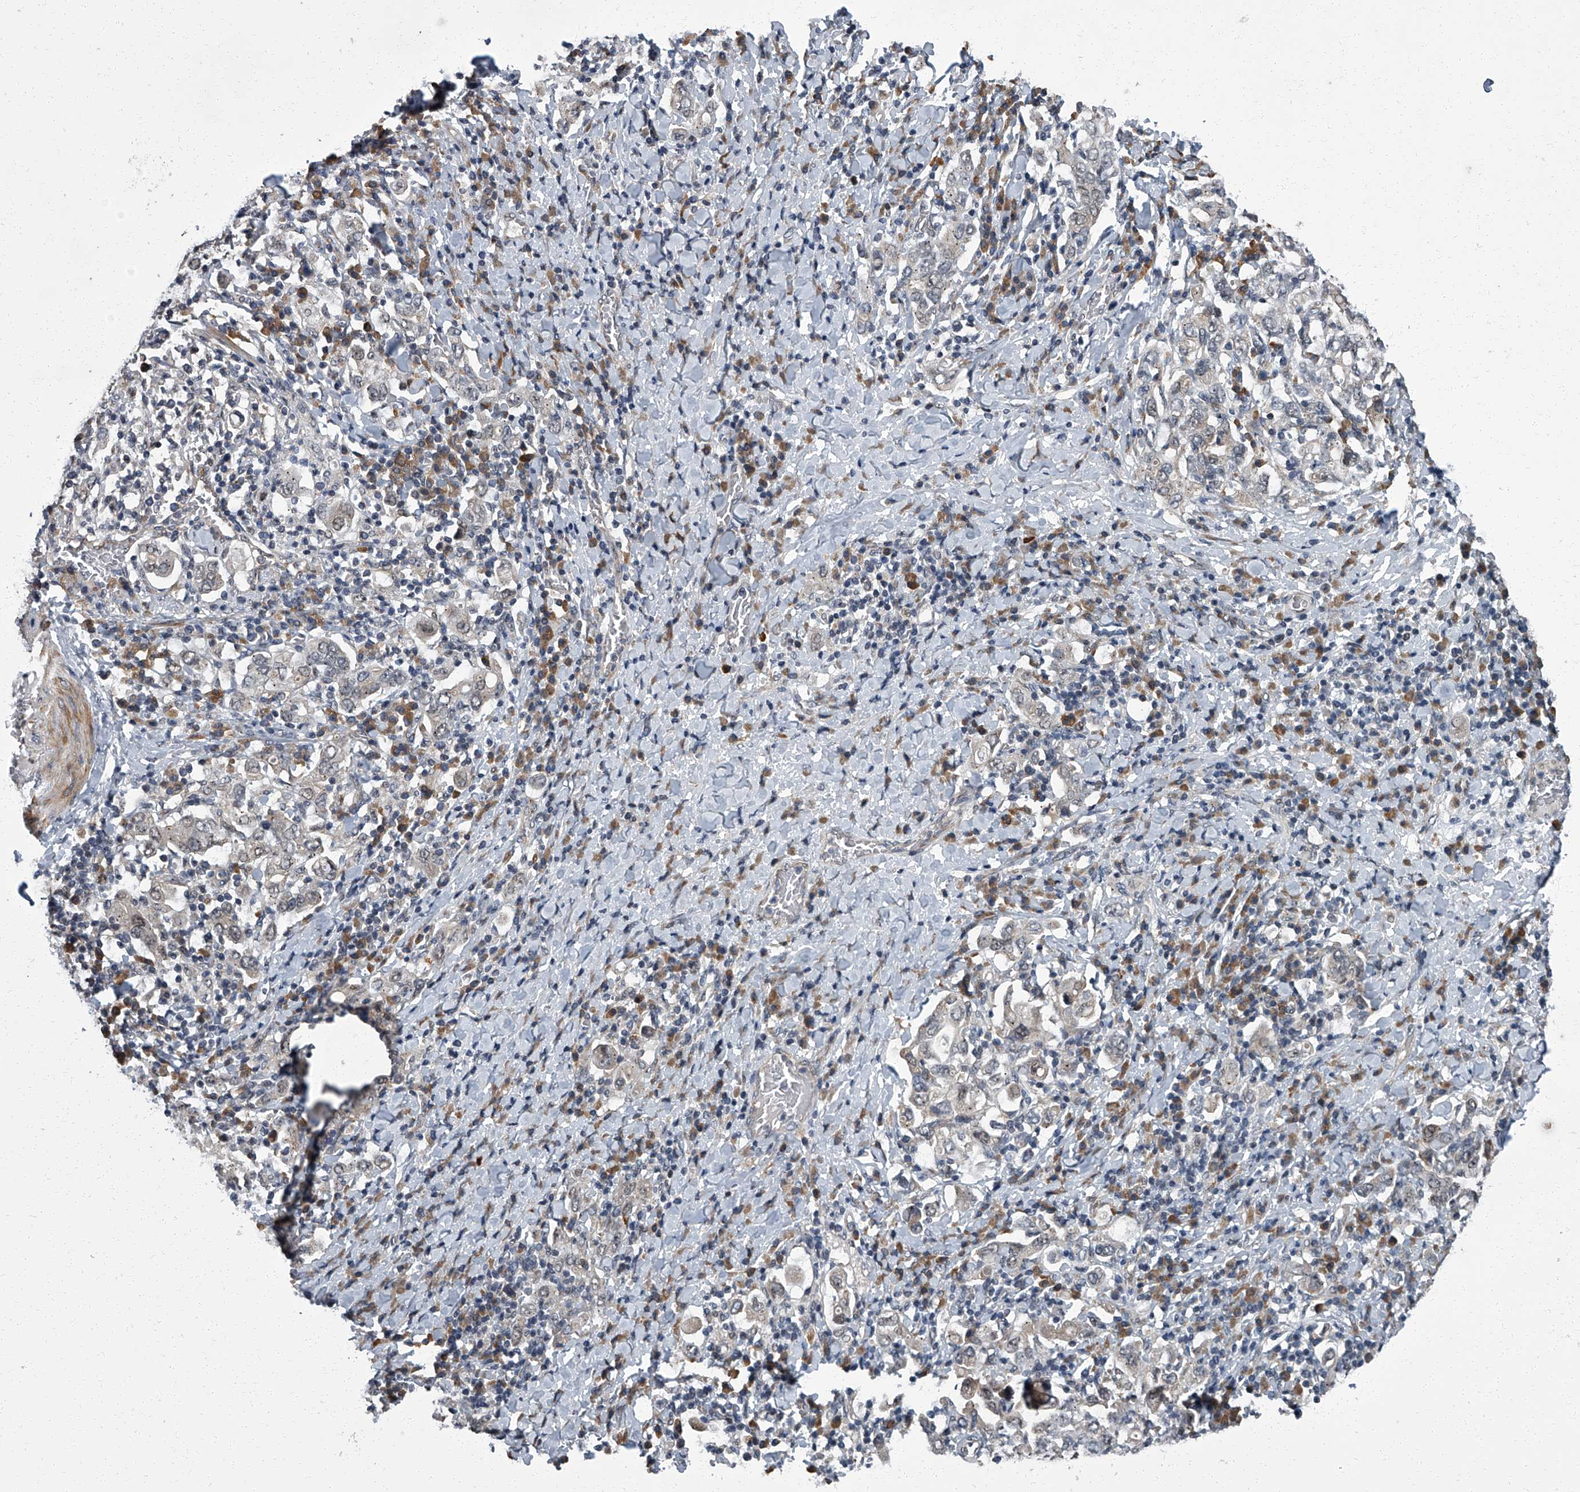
{"staining": {"intensity": "negative", "quantity": "none", "location": "none"}, "tissue": "stomach cancer", "cell_type": "Tumor cells", "image_type": "cancer", "snomed": [{"axis": "morphology", "description": "Adenocarcinoma, NOS"}, {"axis": "topography", "description": "Stomach, upper"}], "caption": "This is an IHC photomicrograph of stomach cancer. There is no expression in tumor cells.", "gene": "ZNF274", "patient": {"sex": "male", "age": 62}}